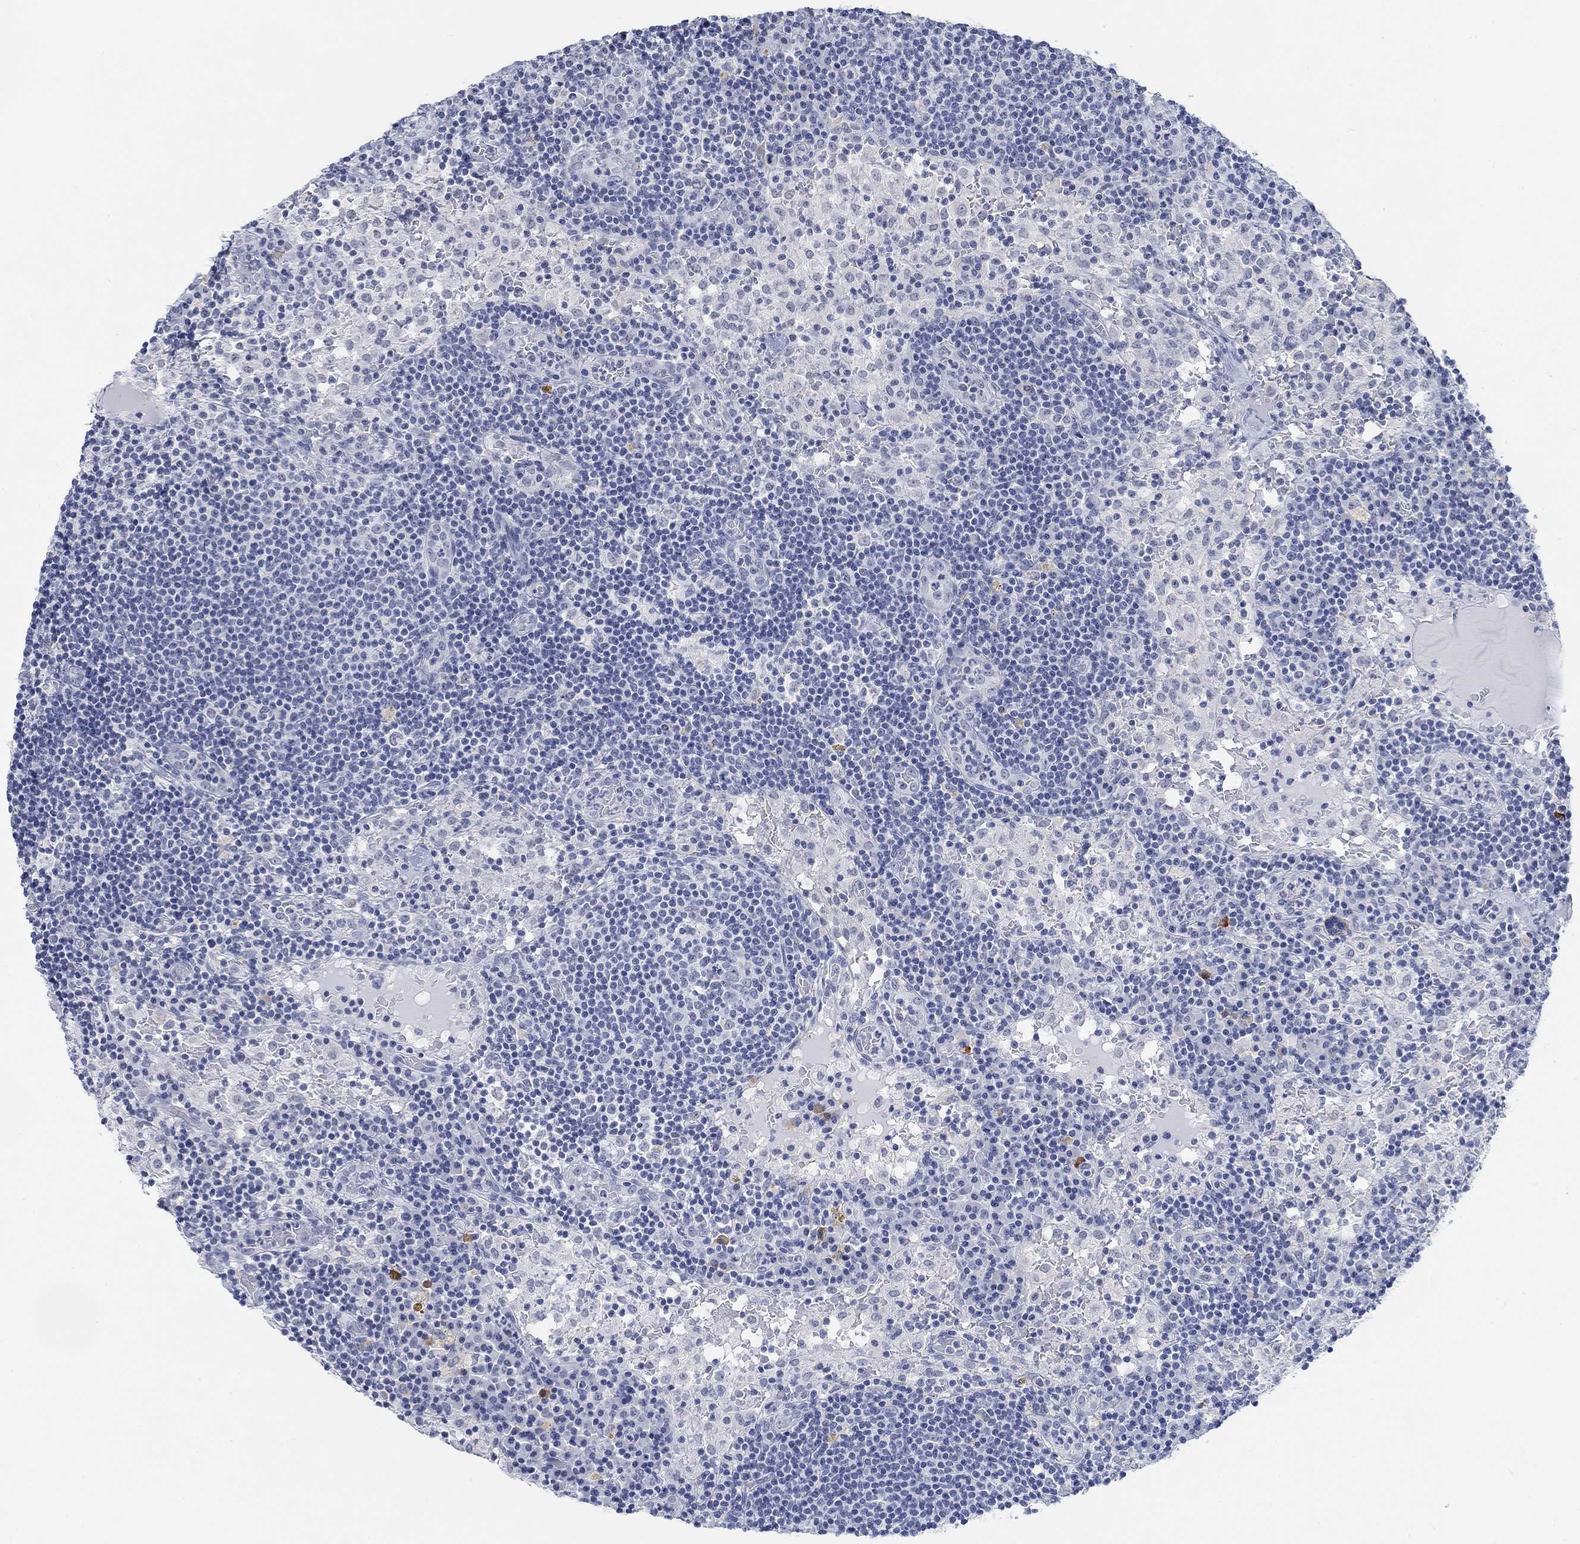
{"staining": {"intensity": "negative", "quantity": "none", "location": "none"}, "tissue": "lymph node", "cell_type": "Germinal center cells", "image_type": "normal", "snomed": [{"axis": "morphology", "description": "Normal tissue, NOS"}, {"axis": "topography", "description": "Lymph node"}], "caption": "The histopathology image reveals no significant expression in germinal center cells of lymph node. The staining was performed using DAB to visualize the protein expression in brown, while the nuclei were stained in blue with hematoxylin (Magnification: 20x).", "gene": "PURG", "patient": {"sex": "male", "age": 62}}